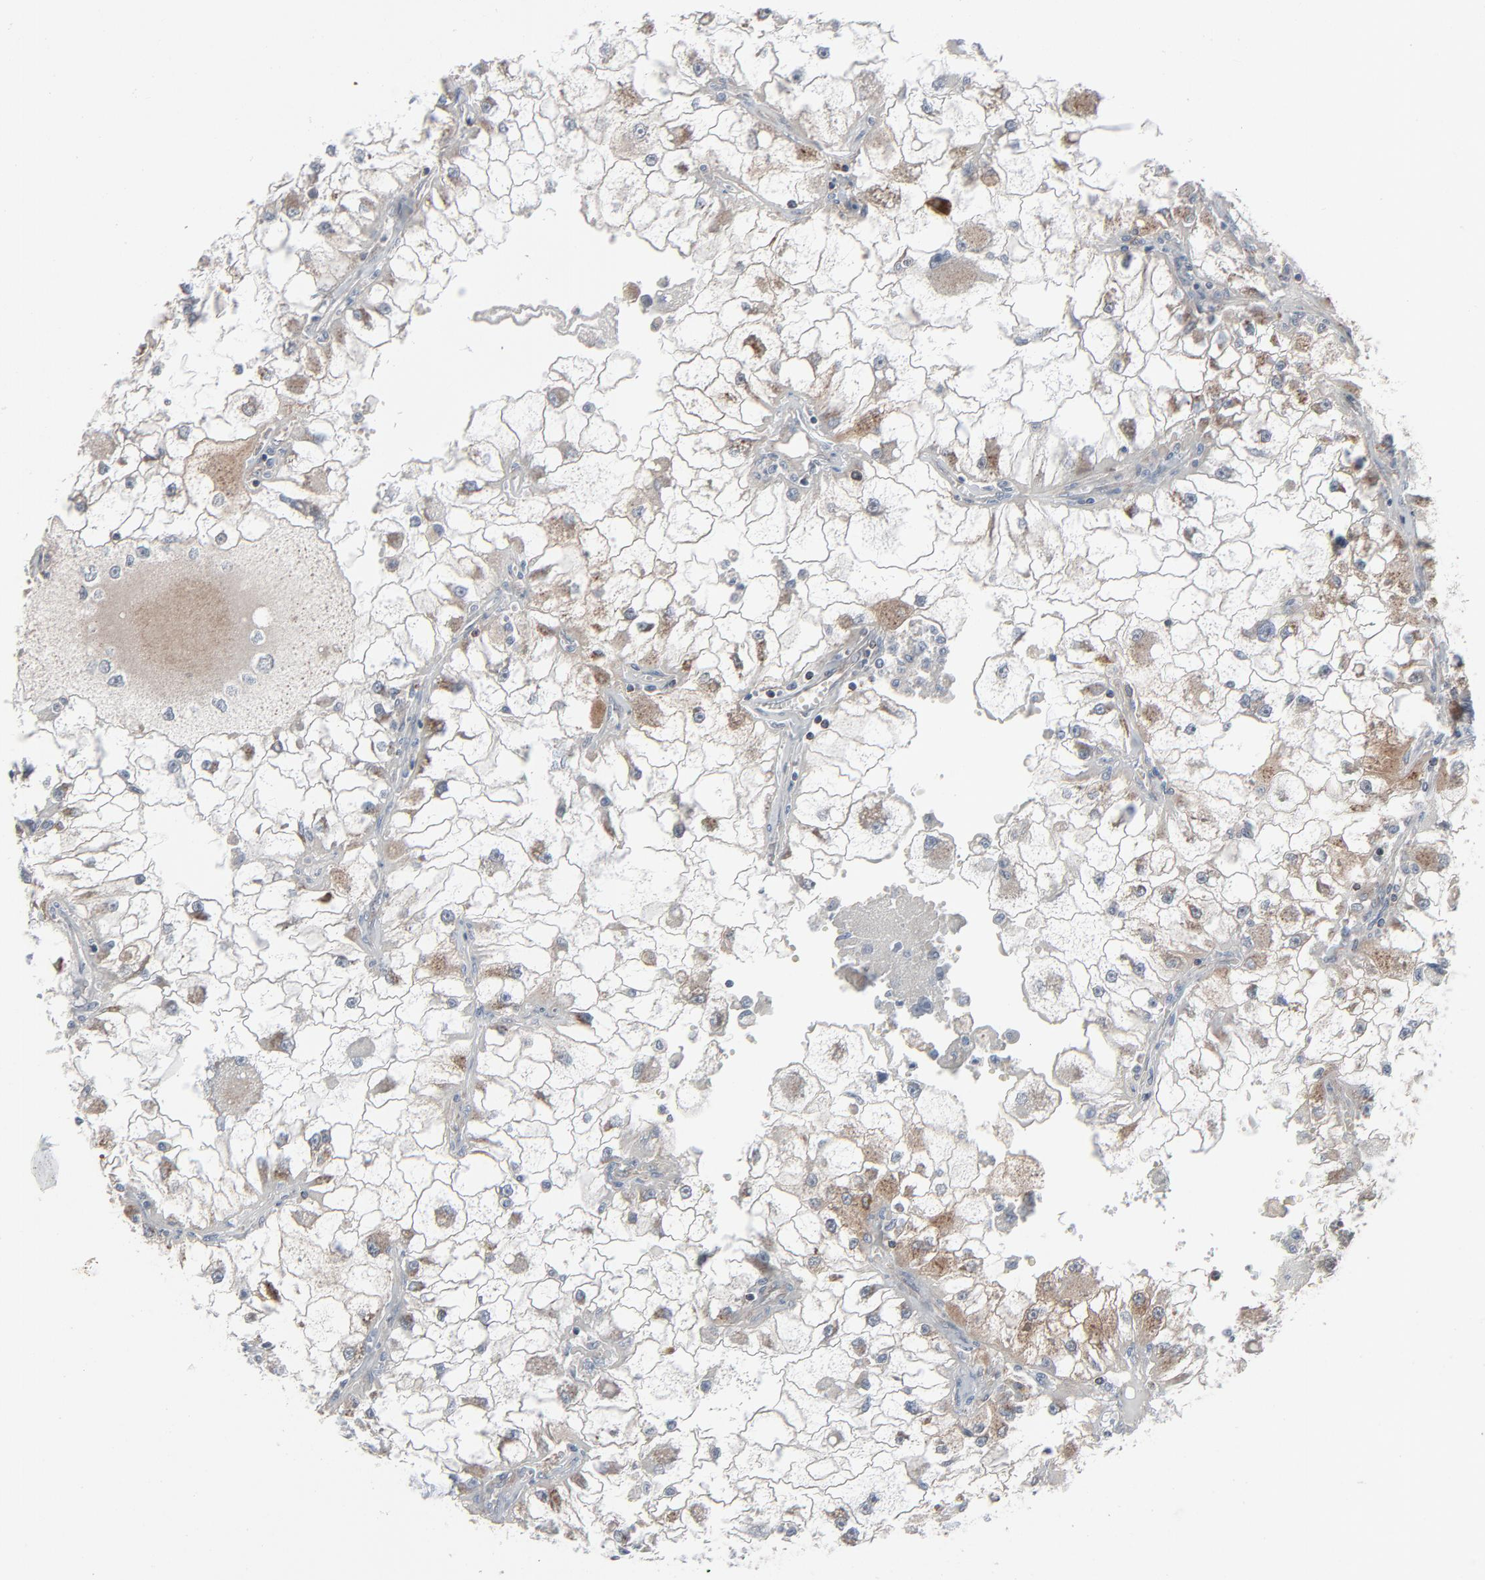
{"staining": {"intensity": "weak", "quantity": "25%-75%", "location": "cytoplasmic/membranous"}, "tissue": "renal cancer", "cell_type": "Tumor cells", "image_type": "cancer", "snomed": [{"axis": "morphology", "description": "Adenocarcinoma, NOS"}, {"axis": "topography", "description": "Kidney"}], "caption": "IHC micrograph of neoplastic tissue: renal cancer stained using immunohistochemistry exhibits low levels of weak protein expression localized specifically in the cytoplasmic/membranous of tumor cells, appearing as a cytoplasmic/membranous brown color.", "gene": "OPTN", "patient": {"sex": "female", "age": 73}}